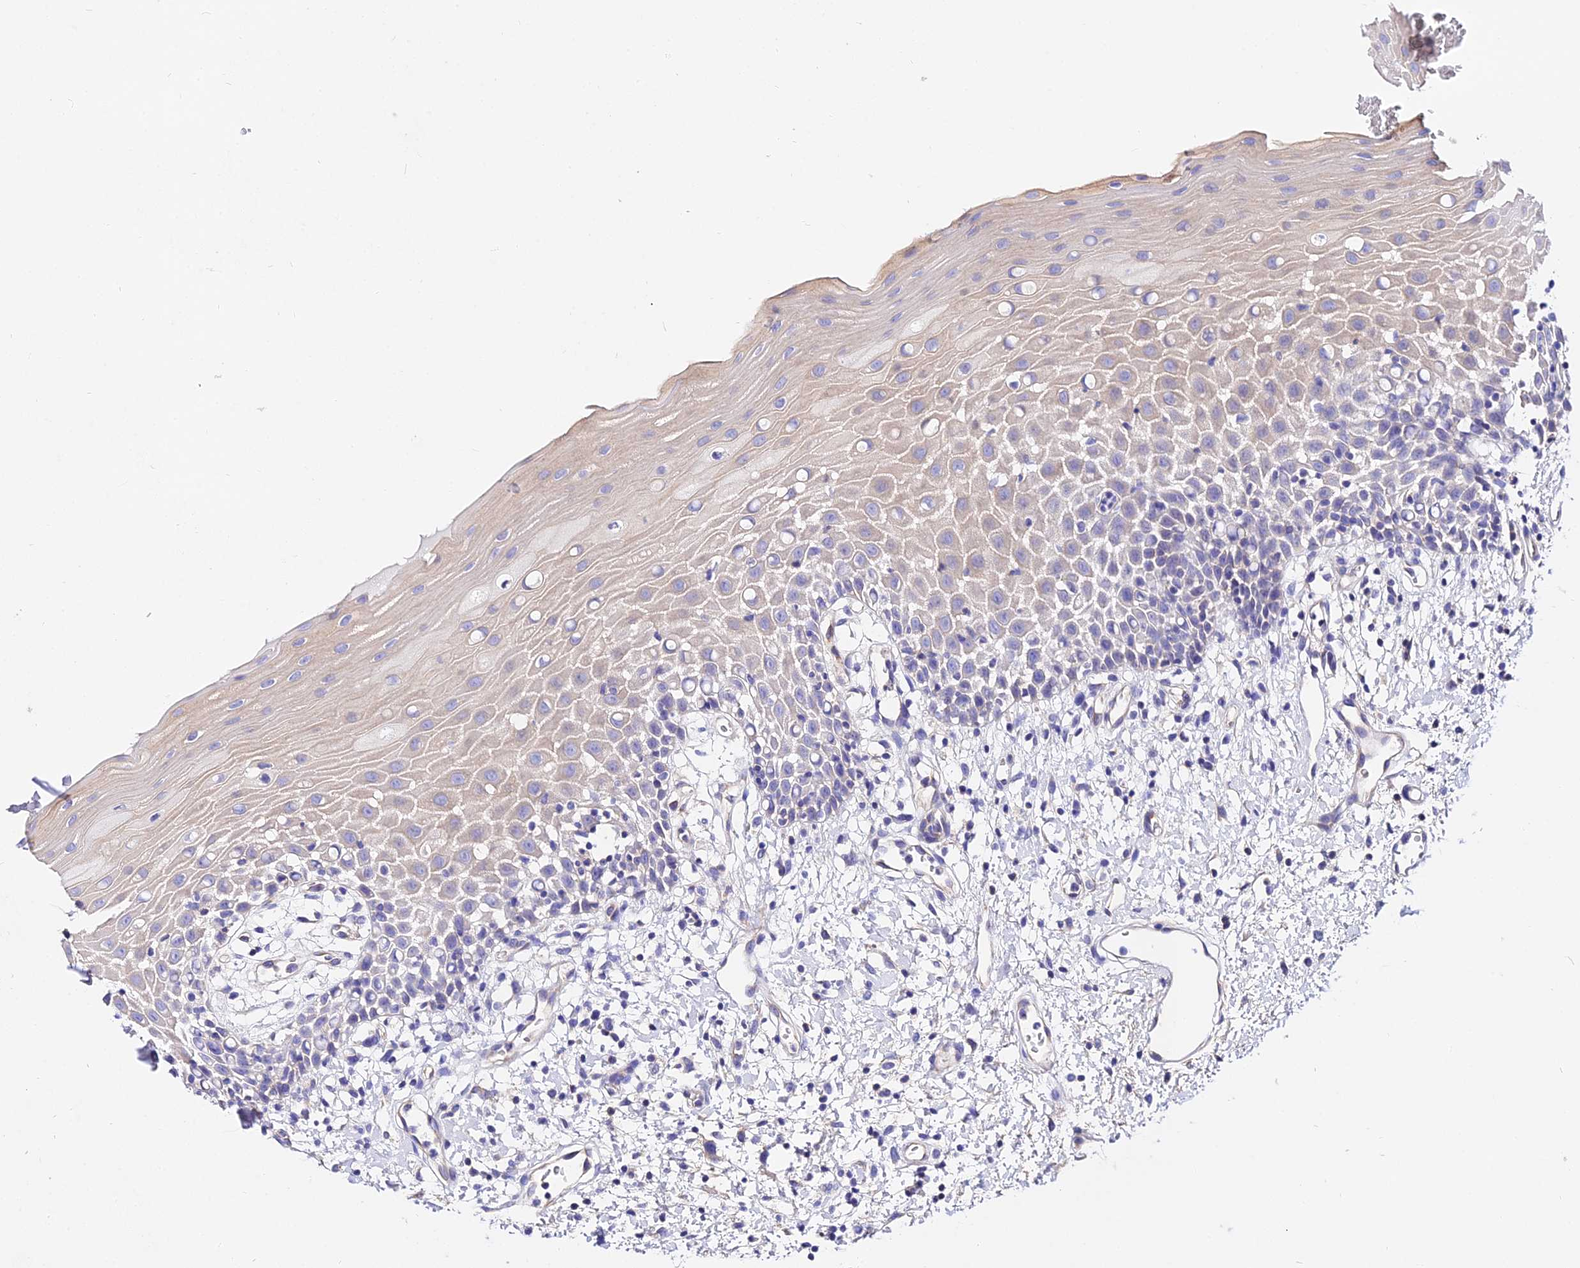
{"staining": {"intensity": "weak", "quantity": "<25%", "location": "cytoplasmic/membranous"}, "tissue": "oral mucosa", "cell_type": "Squamous epithelial cells", "image_type": "normal", "snomed": [{"axis": "morphology", "description": "Normal tissue, NOS"}, {"axis": "topography", "description": "Oral tissue"}], "caption": "Immunohistochemistry (IHC) of benign human oral mucosa exhibits no staining in squamous epithelial cells.", "gene": "DAW1", "patient": {"sex": "female", "age": 70}}